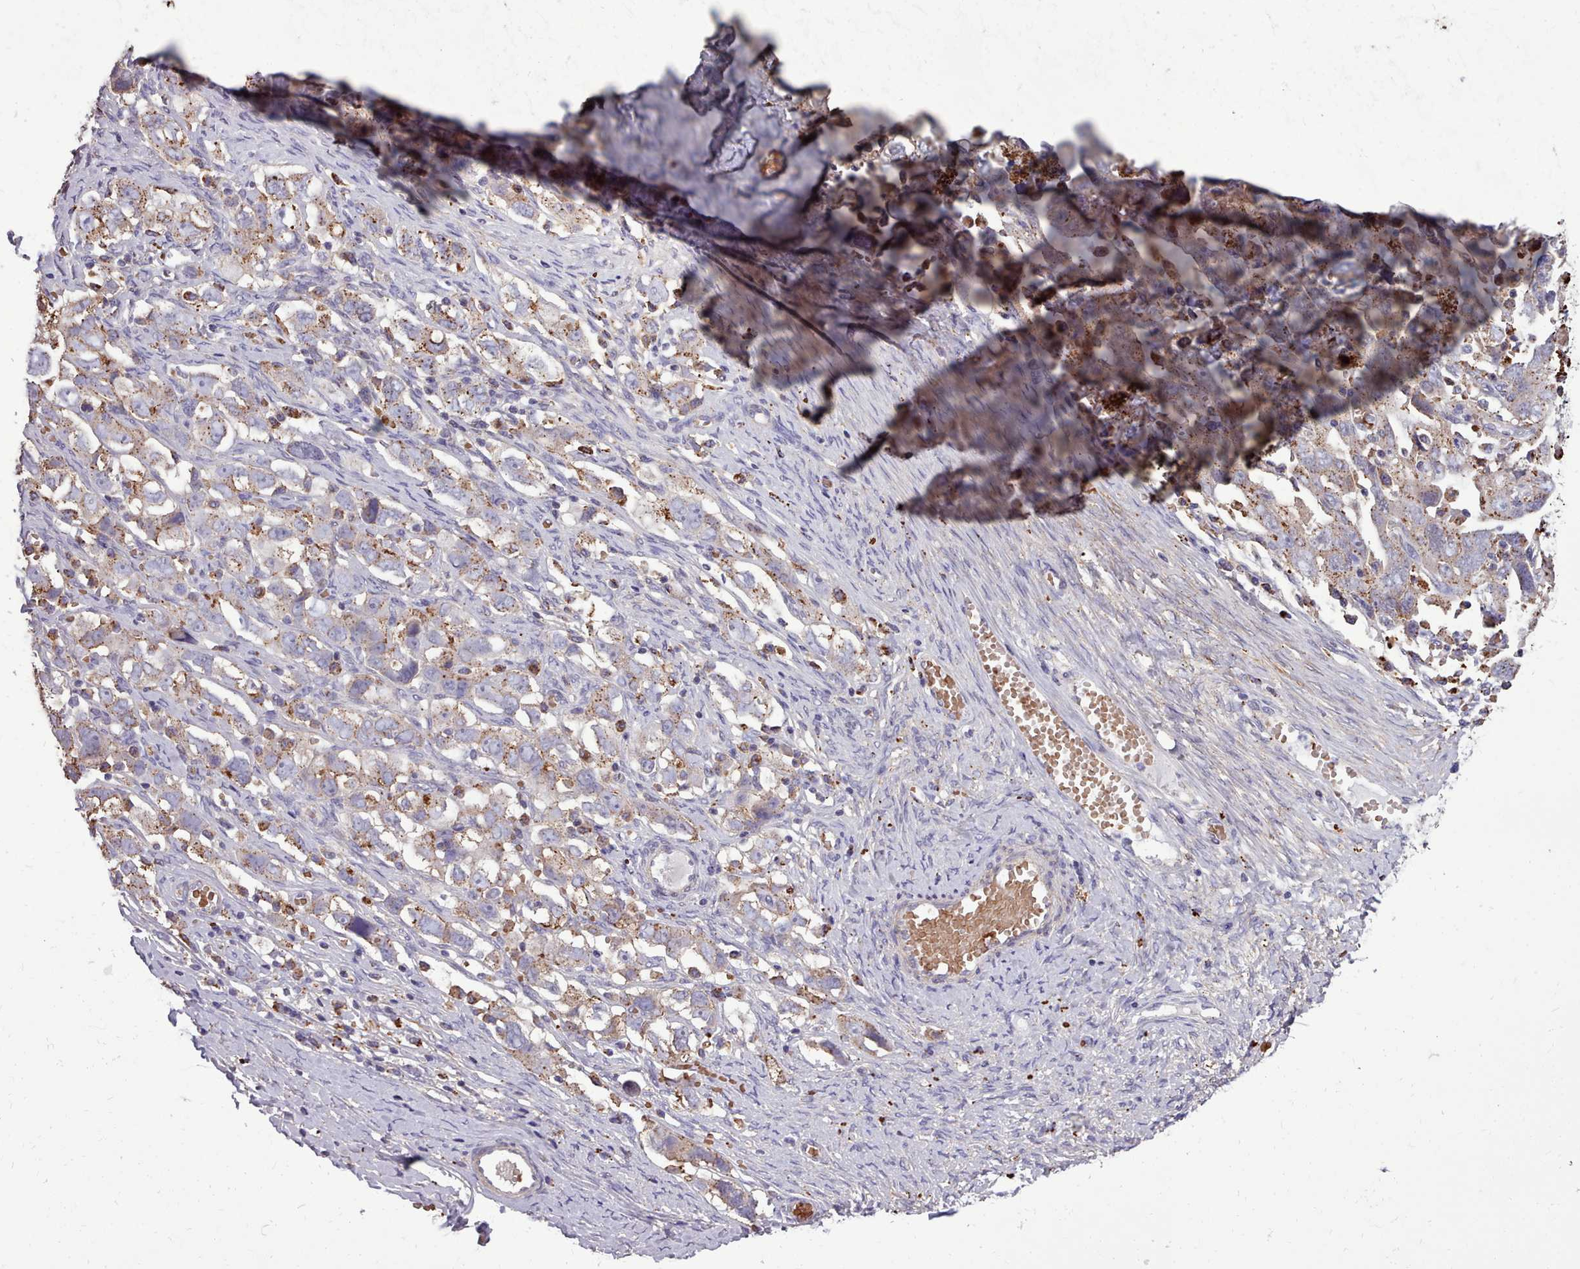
{"staining": {"intensity": "moderate", "quantity": "<25%", "location": "cytoplasmic/membranous"}, "tissue": "ovarian cancer", "cell_type": "Tumor cells", "image_type": "cancer", "snomed": [{"axis": "morphology", "description": "Carcinoma, NOS"}, {"axis": "morphology", "description": "Cystadenocarcinoma, serous, NOS"}, {"axis": "topography", "description": "Ovary"}], "caption": "Ovarian cancer stained for a protein (brown) reveals moderate cytoplasmic/membranous positive staining in about <25% of tumor cells.", "gene": "PACSIN3", "patient": {"sex": "female", "age": 69}}